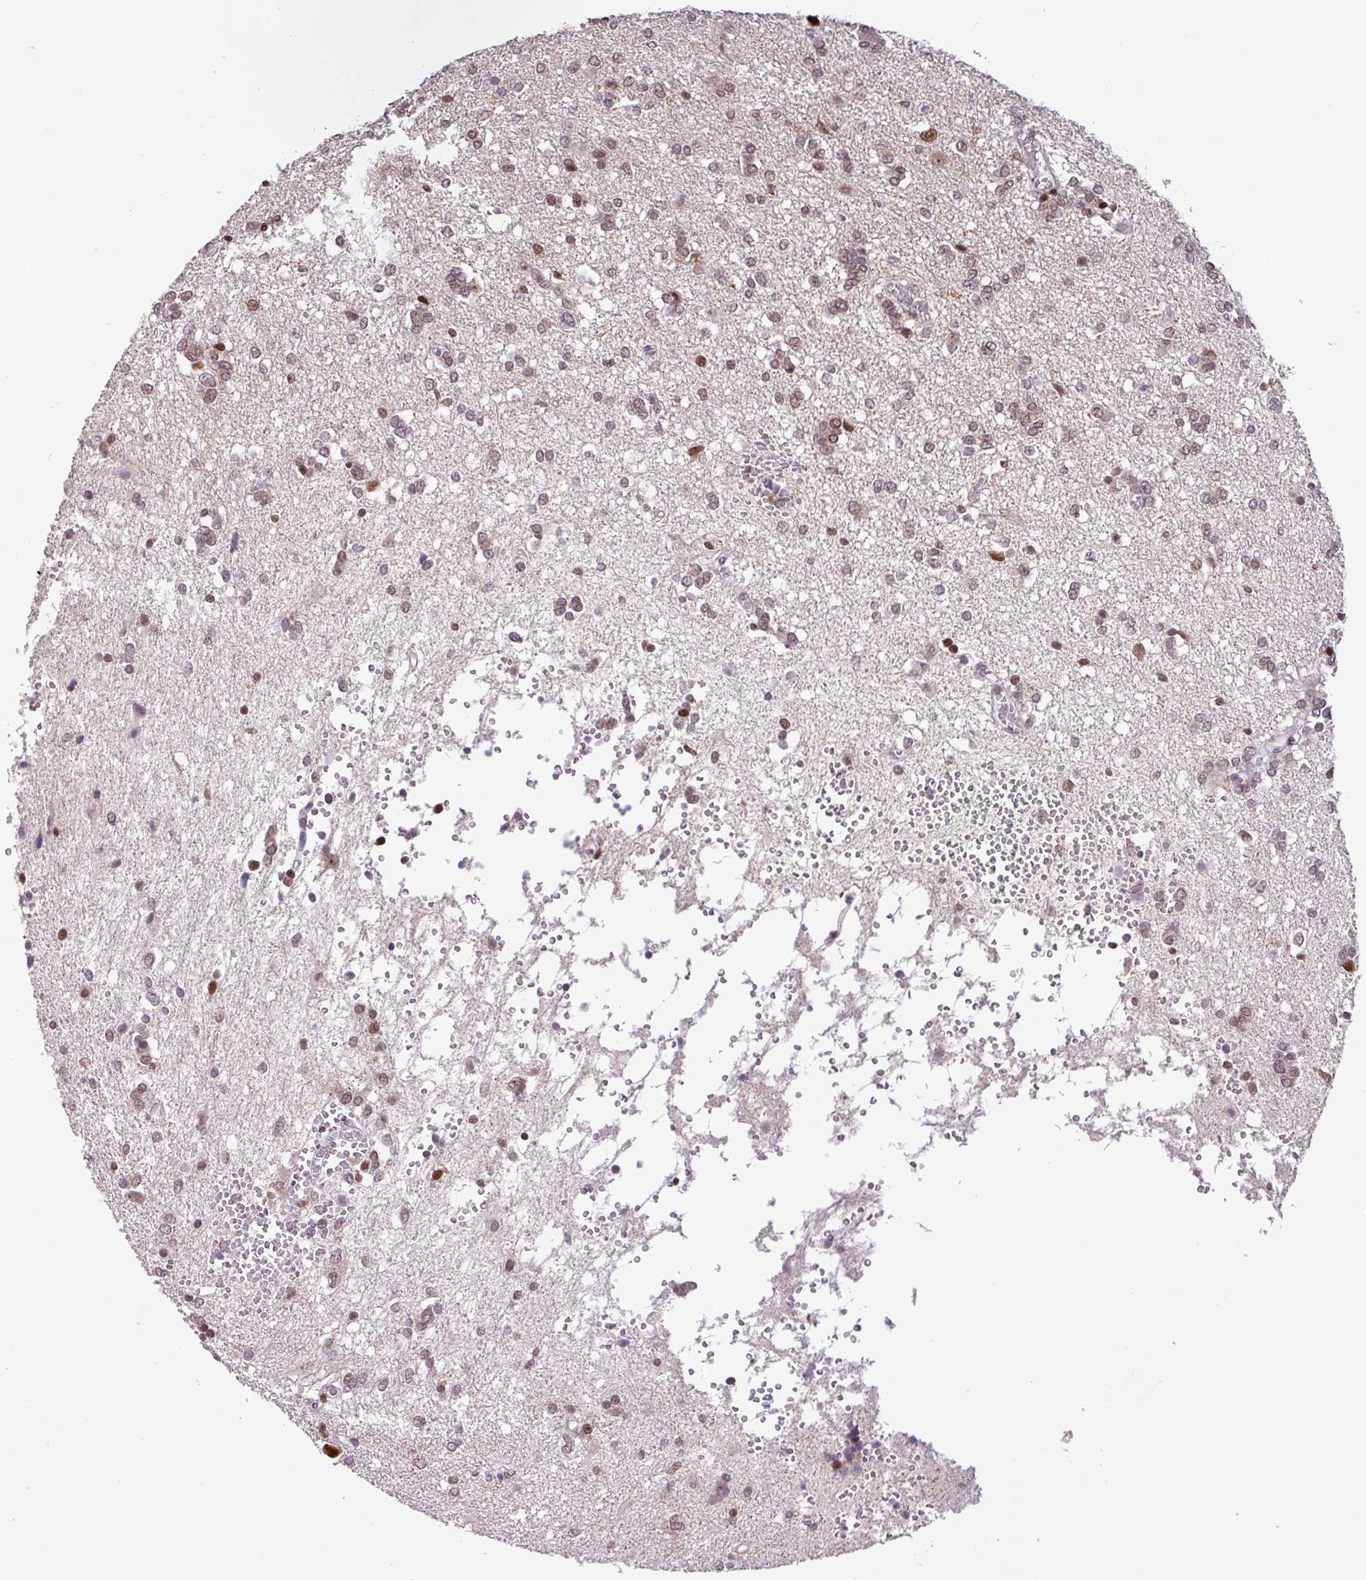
{"staining": {"intensity": "moderate", "quantity": ">75%", "location": "nuclear"}, "tissue": "glioma", "cell_type": "Tumor cells", "image_type": "cancer", "snomed": [{"axis": "morphology", "description": "Glioma, malignant, High grade"}, {"axis": "topography", "description": "Brain"}], "caption": "Immunohistochemistry photomicrograph of neoplastic tissue: malignant glioma (high-grade) stained using immunohistochemistry displays medium levels of moderate protein expression localized specifically in the nuclear of tumor cells, appearing as a nuclear brown color.", "gene": "BRD3", "patient": {"sex": "female", "age": 59}}